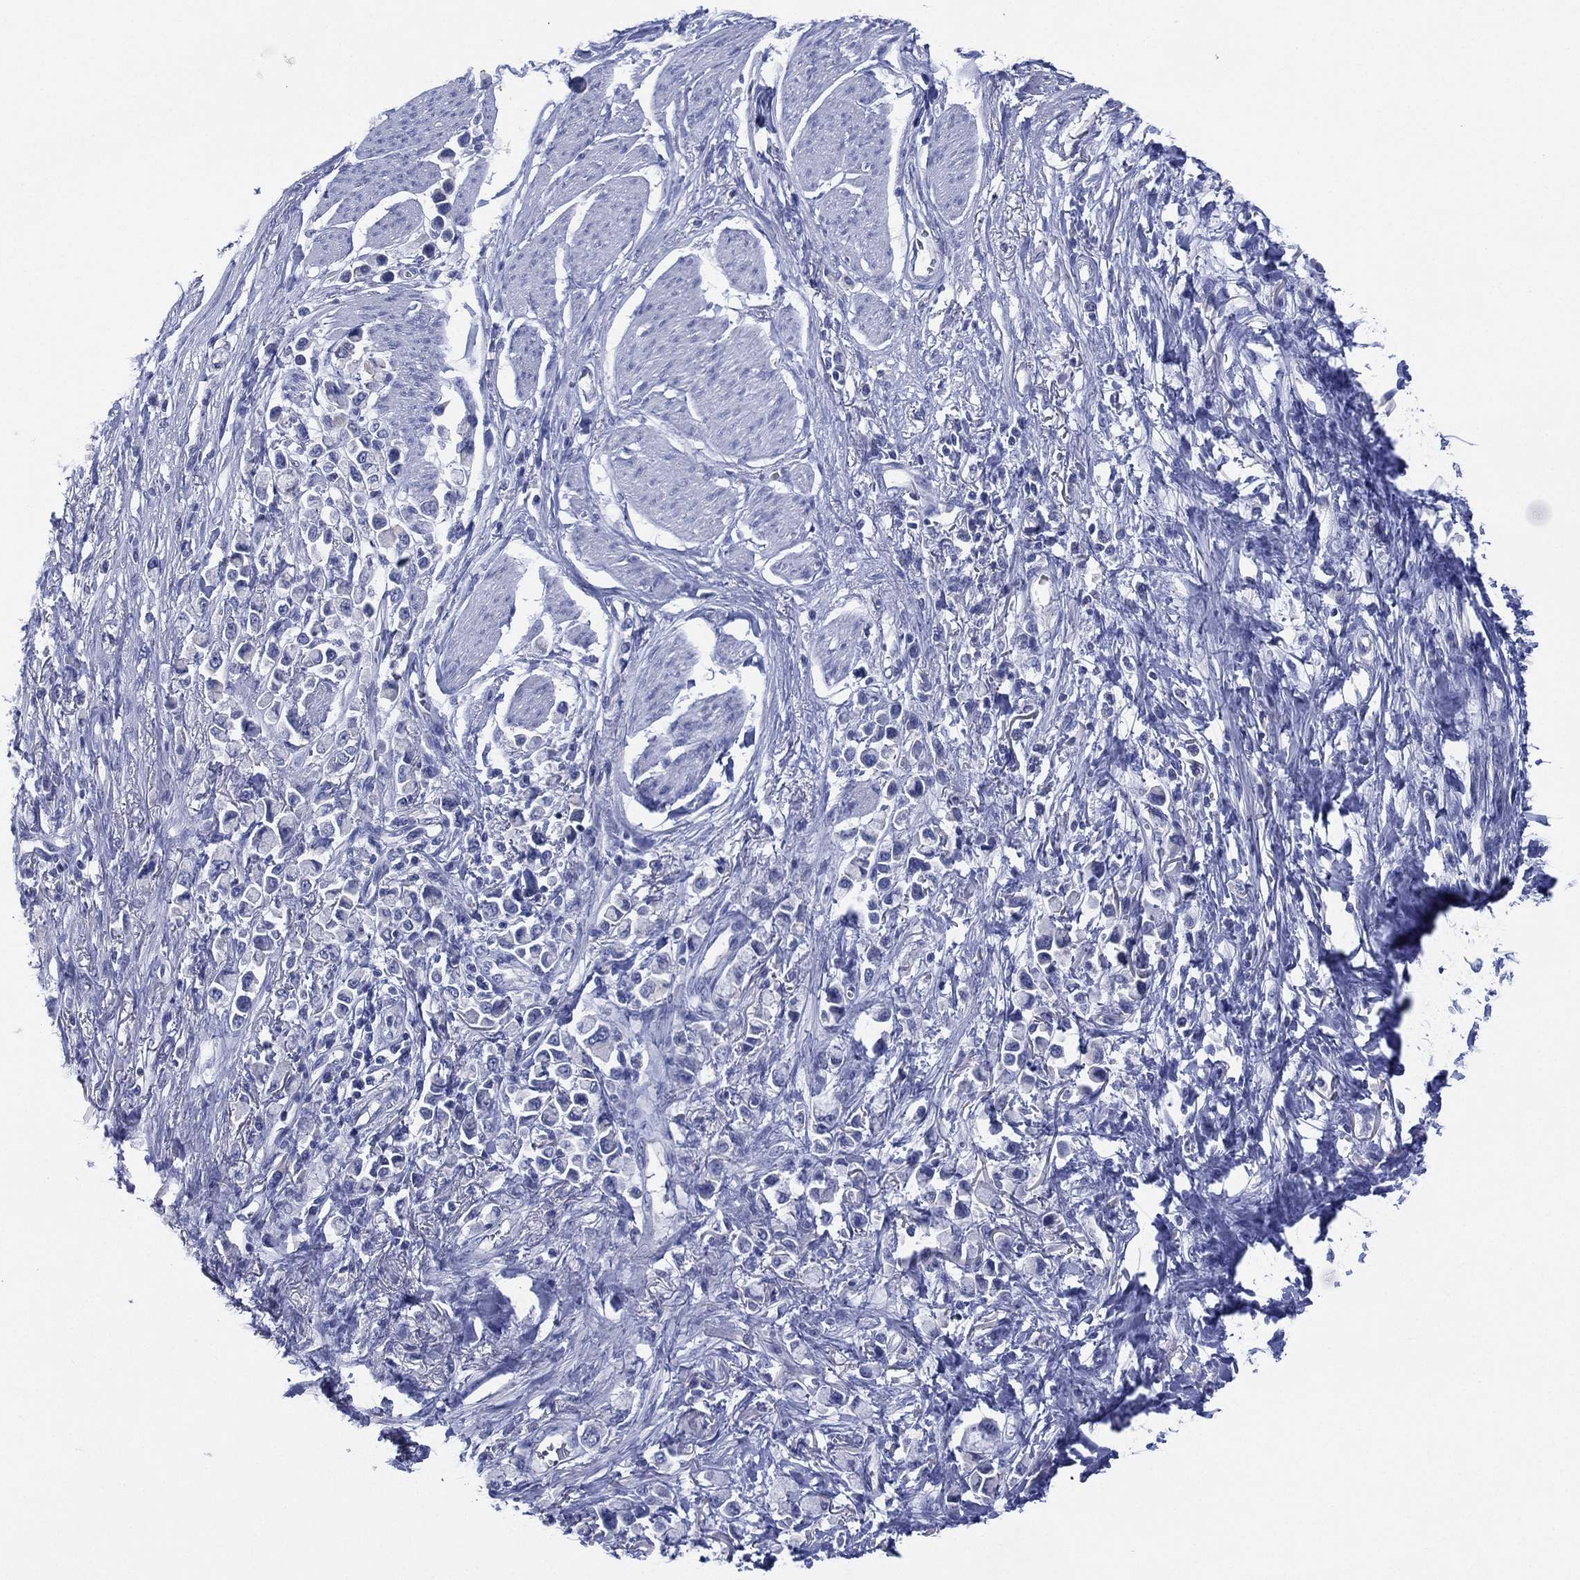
{"staining": {"intensity": "negative", "quantity": "none", "location": "none"}, "tissue": "stomach cancer", "cell_type": "Tumor cells", "image_type": "cancer", "snomed": [{"axis": "morphology", "description": "Adenocarcinoma, NOS"}, {"axis": "topography", "description": "Stomach"}], "caption": "Immunohistochemical staining of stomach cancer shows no significant expression in tumor cells. (Brightfield microscopy of DAB immunohistochemistry (IHC) at high magnification).", "gene": "CHRNA3", "patient": {"sex": "female", "age": 81}}